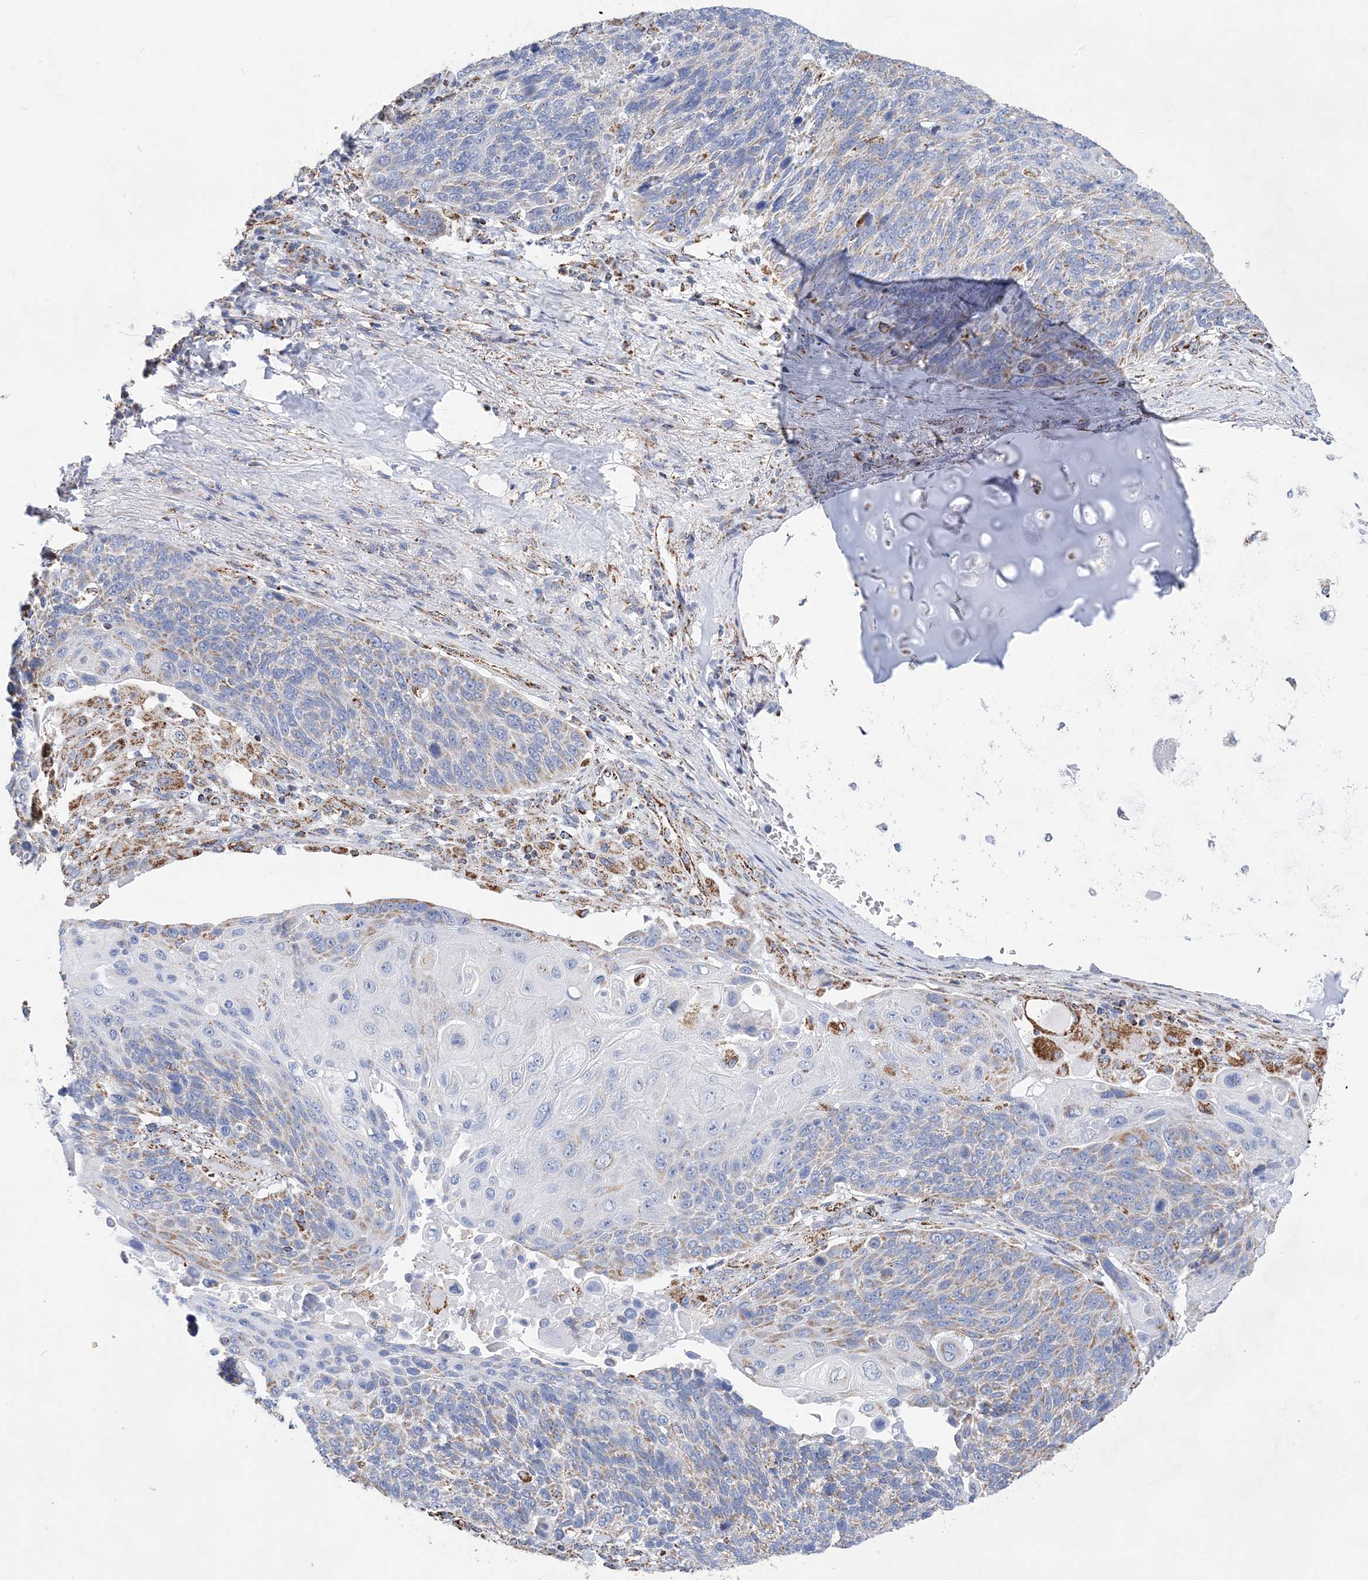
{"staining": {"intensity": "weak", "quantity": "25%-75%", "location": "cytoplasmic/membranous"}, "tissue": "lung cancer", "cell_type": "Tumor cells", "image_type": "cancer", "snomed": [{"axis": "morphology", "description": "Squamous cell carcinoma, NOS"}, {"axis": "topography", "description": "Lung"}], "caption": "Immunohistochemistry (IHC) image of neoplastic tissue: human lung cancer stained using immunohistochemistry reveals low levels of weak protein expression localized specifically in the cytoplasmic/membranous of tumor cells, appearing as a cytoplasmic/membranous brown color.", "gene": "ACOT9", "patient": {"sex": "male", "age": 66}}